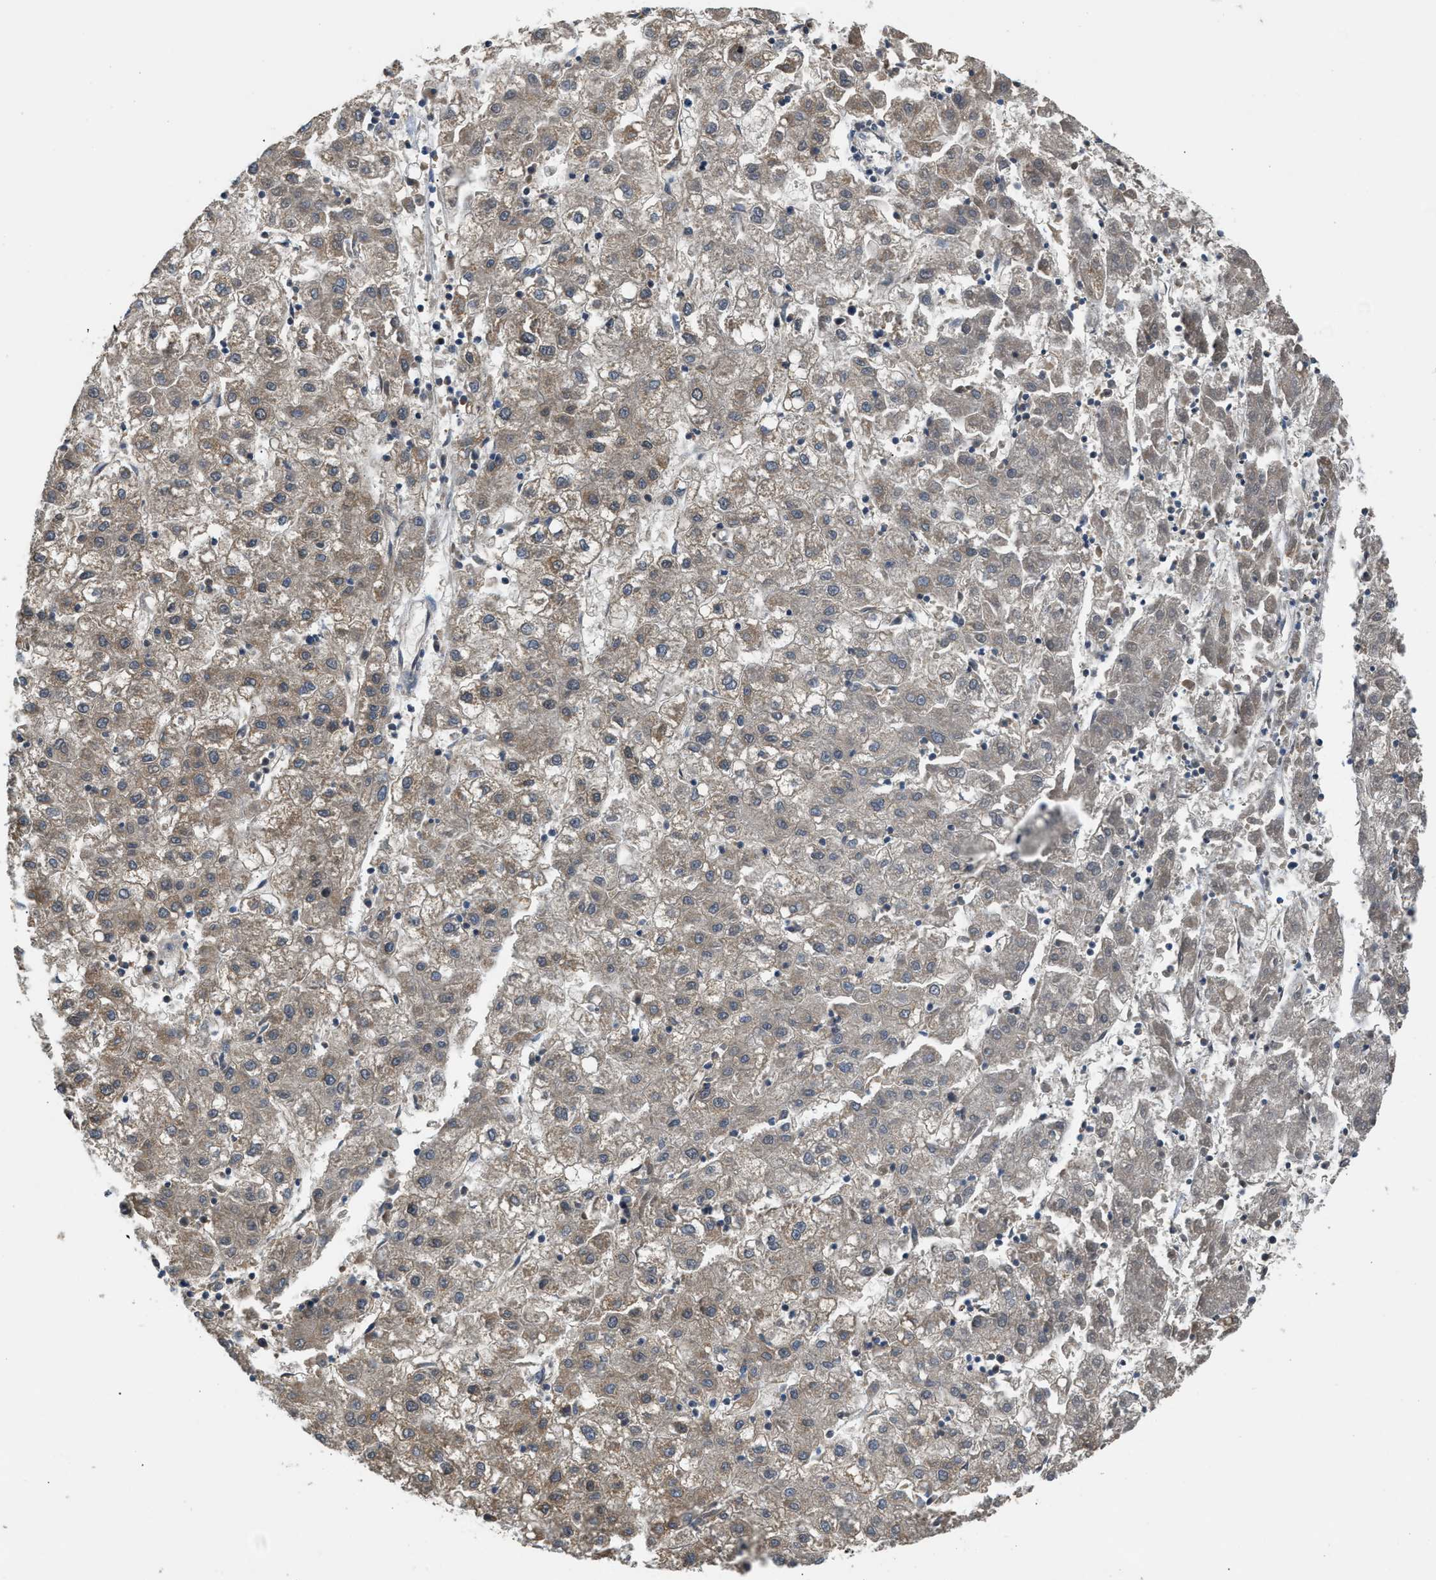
{"staining": {"intensity": "weak", "quantity": "<25%", "location": "cytoplasmic/membranous"}, "tissue": "liver cancer", "cell_type": "Tumor cells", "image_type": "cancer", "snomed": [{"axis": "morphology", "description": "Carcinoma, Hepatocellular, NOS"}, {"axis": "topography", "description": "Liver"}], "caption": "DAB (3,3'-diaminobenzidine) immunohistochemical staining of liver hepatocellular carcinoma displays no significant expression in tumor cells.", "gene": "BAG3", "patient": {"sex": "male", "age": 72}}